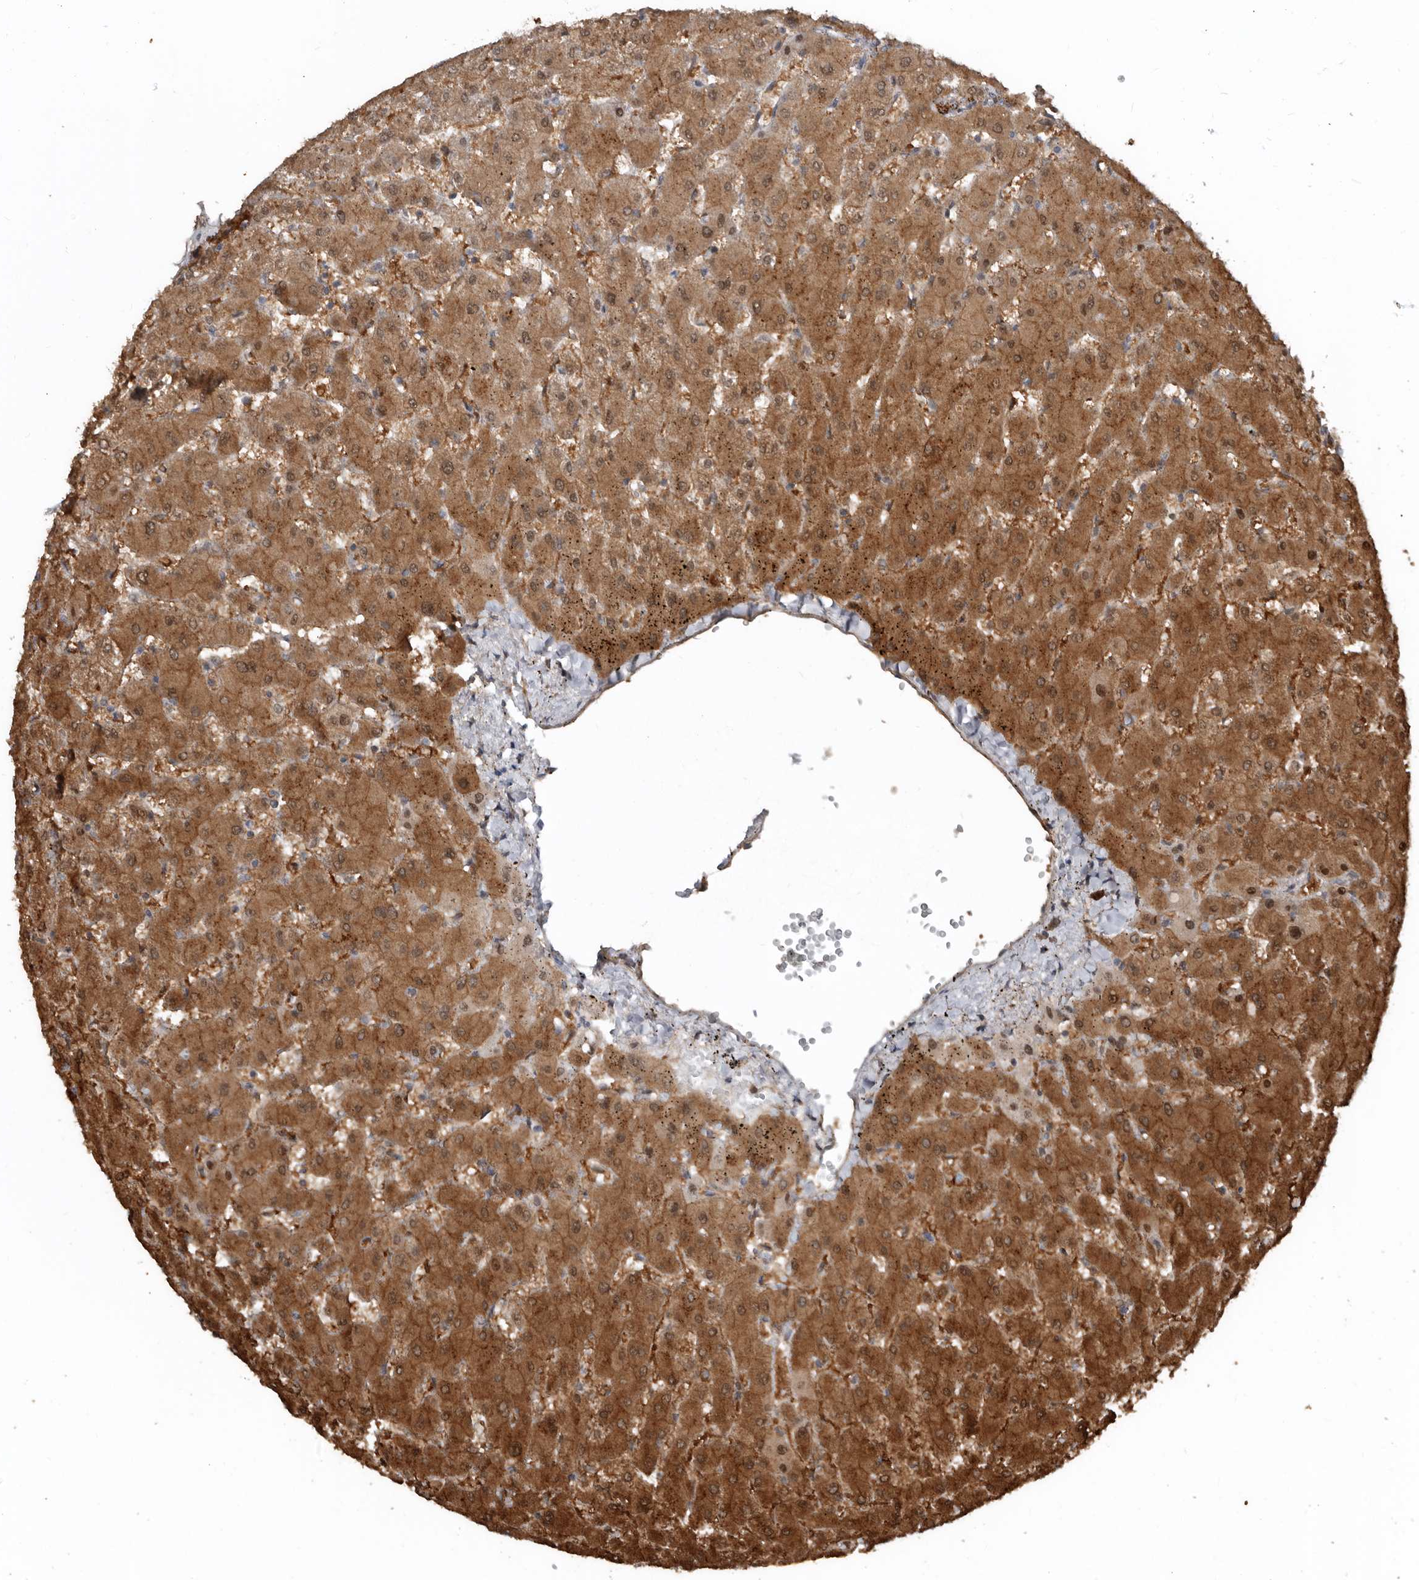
{"staining": {"intensity": "weak", "quantity": ">75%", "location": "cytoplasmic/membranous"}, "tissue": "liver", "cell_type": "Cholangiocytes", "image_type": "normal", "snomed": [{"axis": "morphology", "description": "Normal tissue, NOS"}, {"axis": "topography", "description": "Liver"}], "caption": "Cholangiocytes demonstrate low levels of weak cytoplasmic/membranous staining in approximately >75% of cells in unremarkable human liver. The protein of interest is stained brown, and the nuclei are stained in blue (DAB (3,3'-diaminobenzidine) IHC with brightfield microscopy, high magnification).", "gene": "EXOC3L1", "patient": {"sex": "female", "age": 63}}